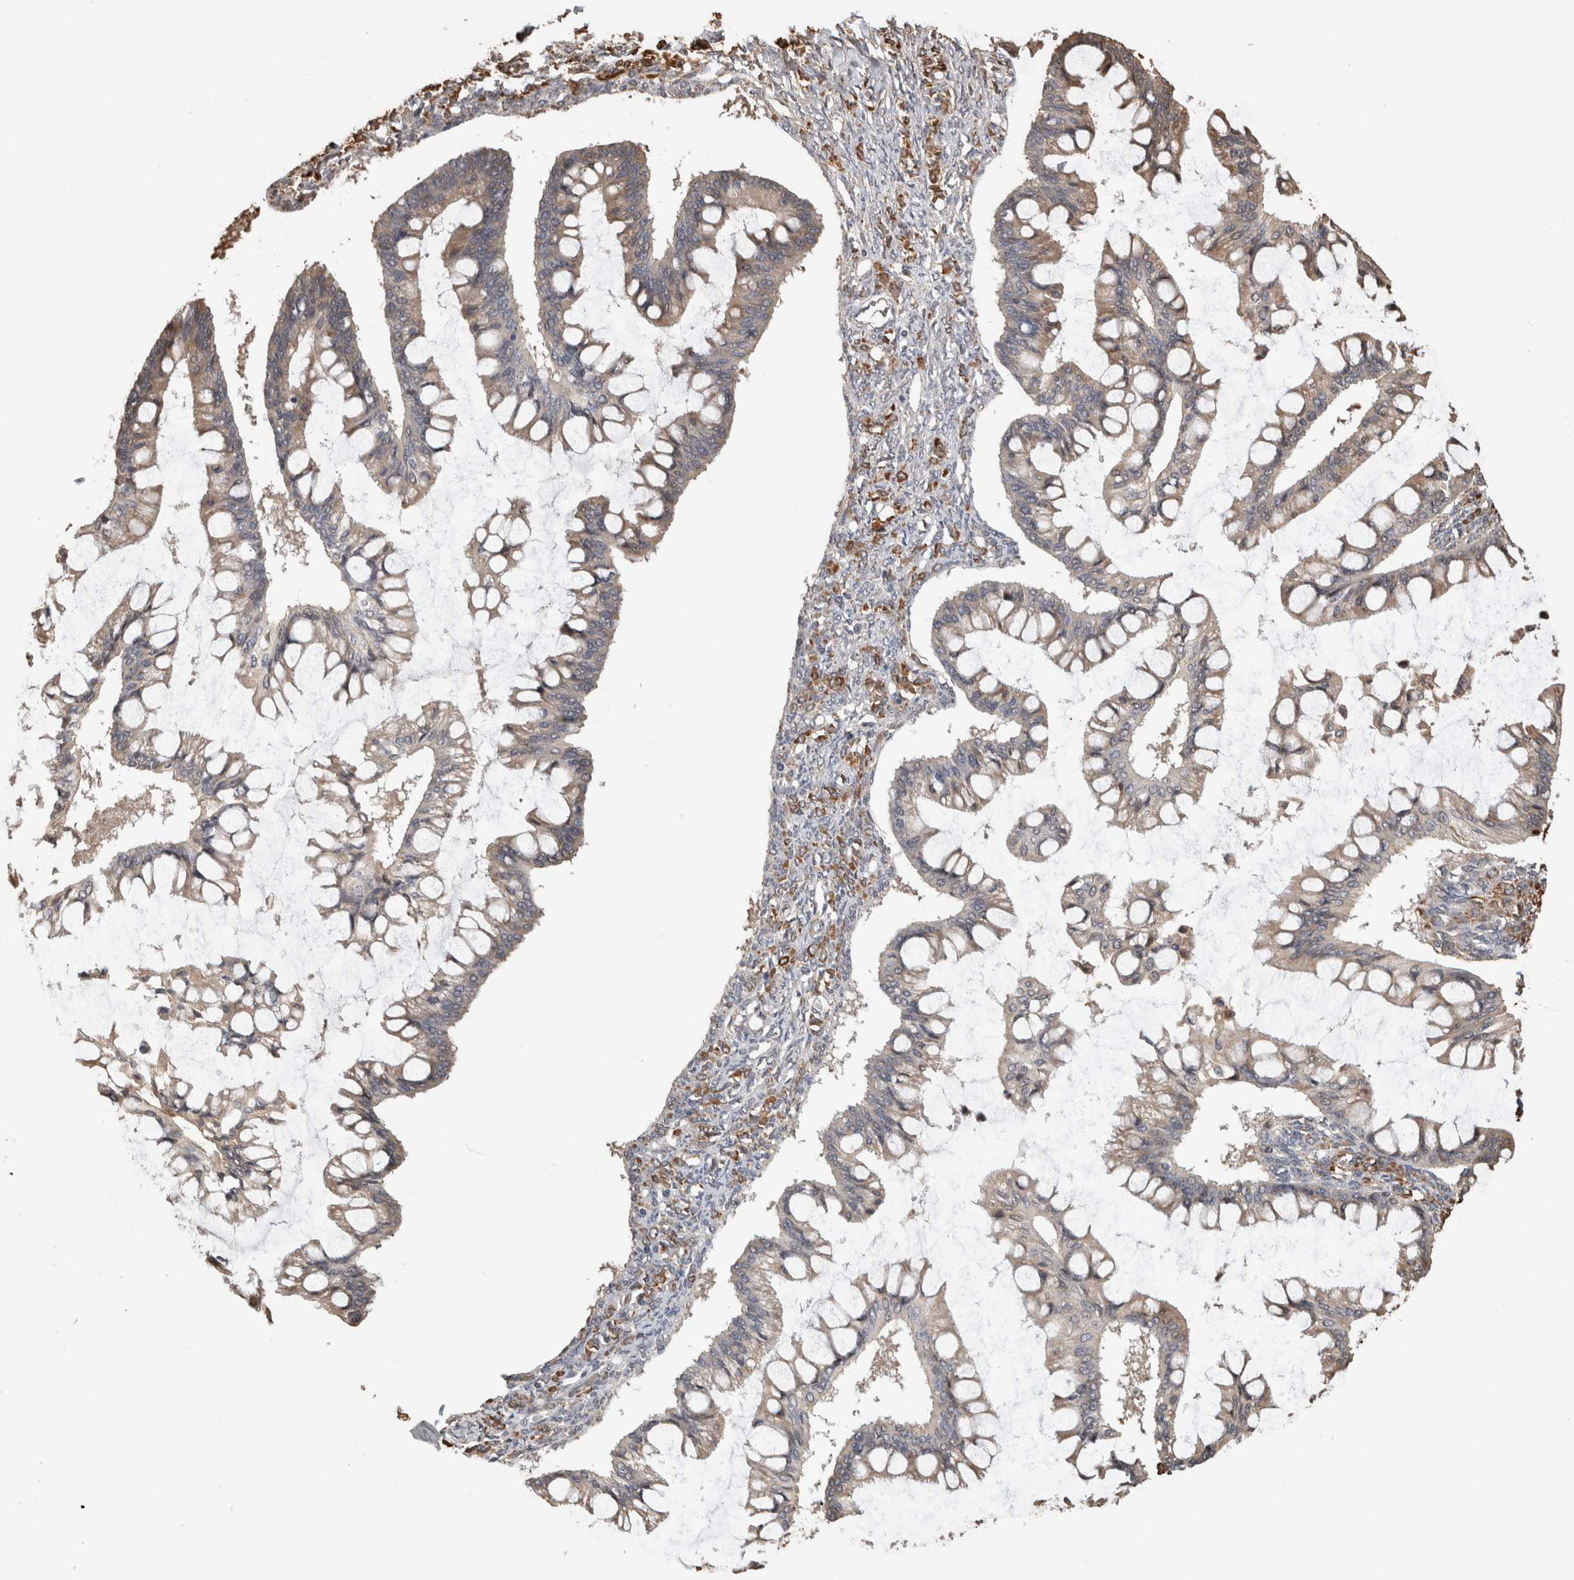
{"staining": {"intensity": "weak", "quantity": ">75%", "location": "cytoplasmic/membranous"}, "tissue": "ovarian cancer", "cell_type": "Tumor cells", "image_type": "cancer", "snomed": [{"axis": "morphology", "description": "Cystadenocarcinoma, mucinous, NOS"}, {"axis": "topography", "description": "Ovary"}], "caption": "This is an image of immunohistochemistry staining of ovarian cancer, which shows weak staining in the cytoplasmic/membranous of tumor cells.", "gene": "CLIP1", "patient": {"sex": "female", "age": 73}}